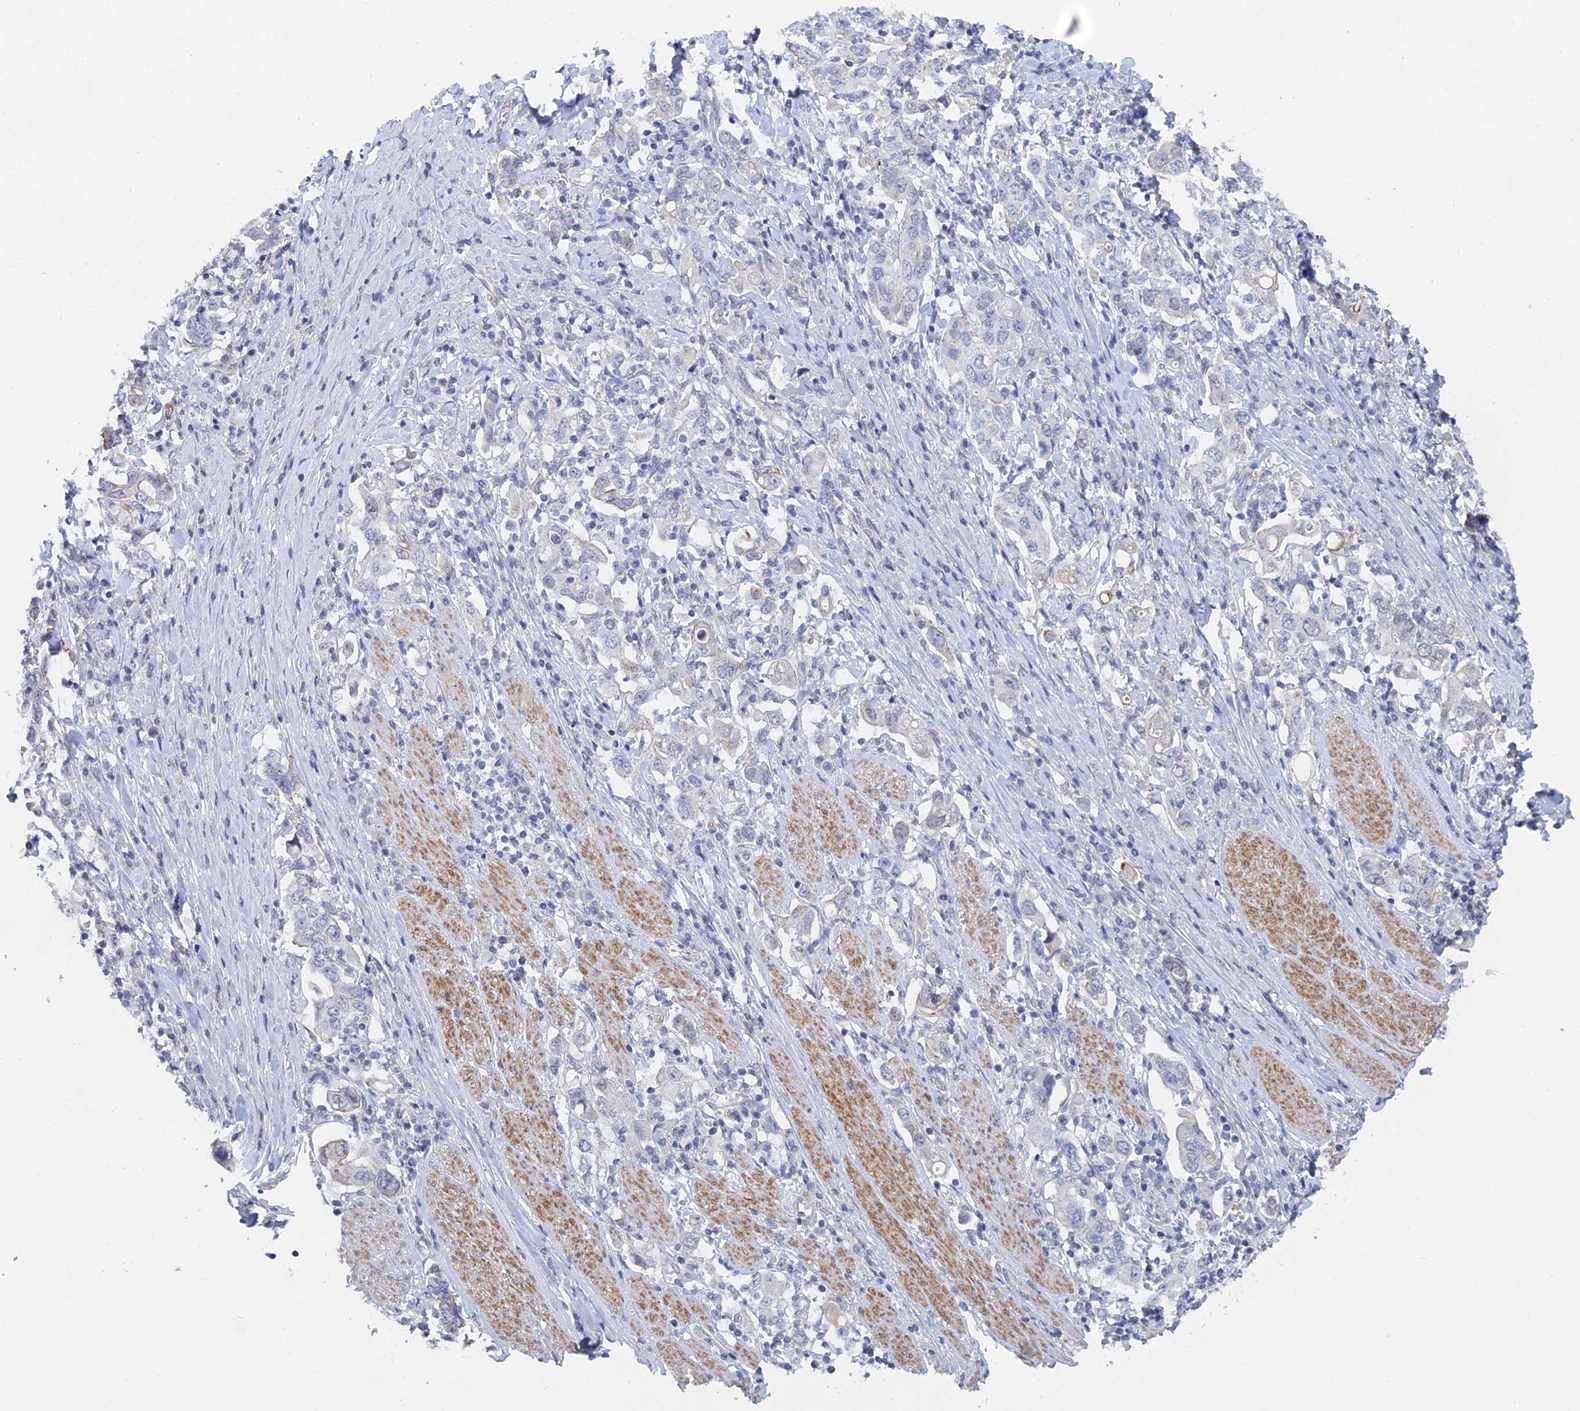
{"staining": {"intensity": "negative", "quantity": "none", "location": "none"}, "tissue": "stomach cancer", "cell_type": "Tumor cells", "image_type": "cancer", "snomed": [{"axis": "morphology", "description": "Adenocarcinoma, NOS"}, {"axis": "topography", "description": "Stomach, upper"}, {"axis": "topography", "description": "Stomach"}], "caption": "A high-resolution photomicrograph shows immunohistochemistry staining of stomach adenocarcinoma, which exhibits no significant staining in tumor cells.", "gene": "GMNC", "patient": {"sex": "male", "age": 62}}